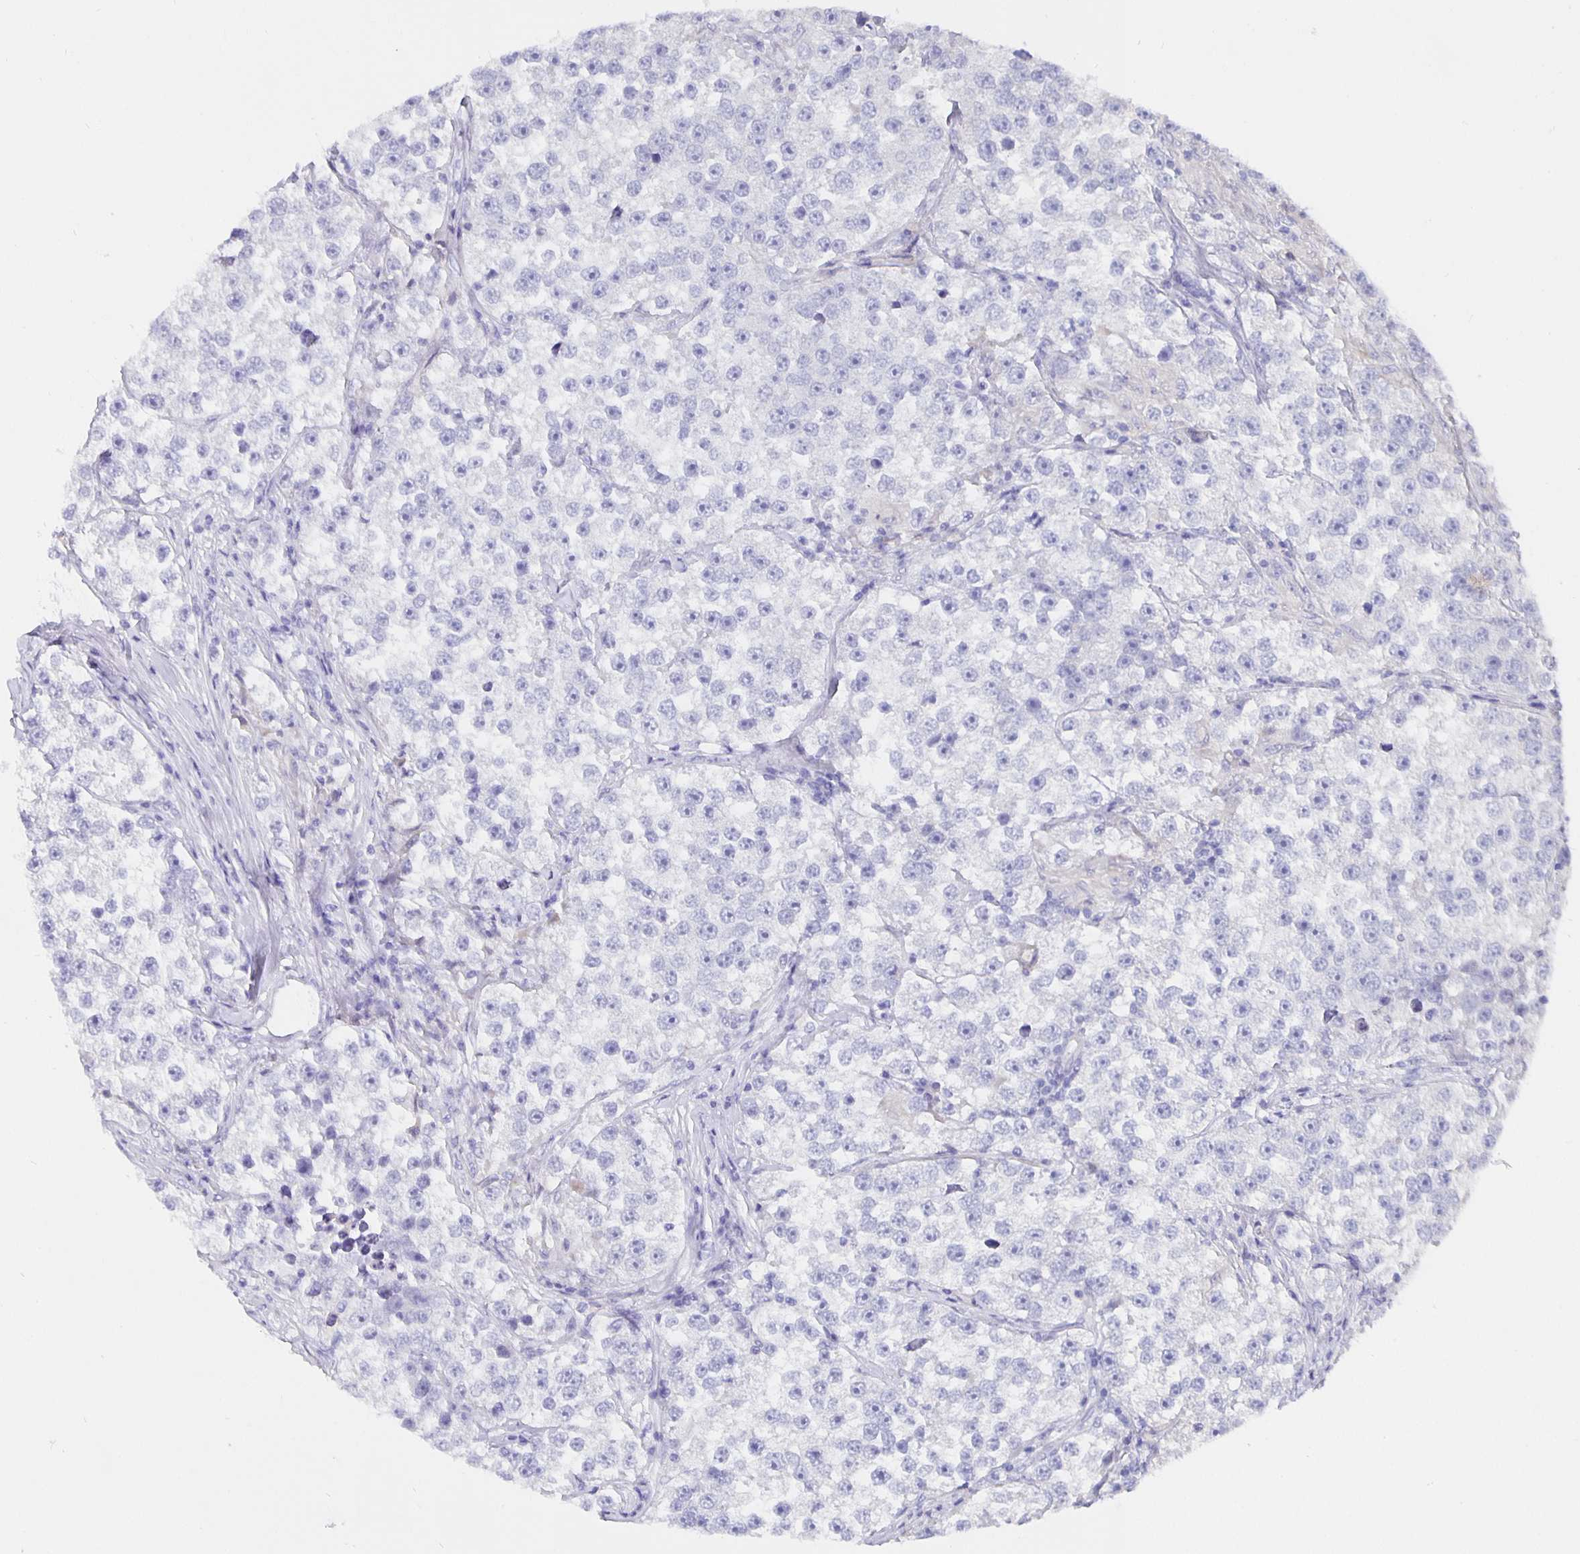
{"staining": {"intensity": "negative", "quantity": "none", "location": "none"}, "tissue": "testis cancer", "cell_type": "Tumor cells", "image_type": "cancer", "snomed": [{"axis": "morphology", "description": "Seminoma, NOS"}, {"axis": "topography", "description": "Testis"}], "caption": "The image displays no significant staining in tumor cells of testis cancer (seminoma).", "gene": "CFAP74", "patient": {"sex": "male", "age": 46}}